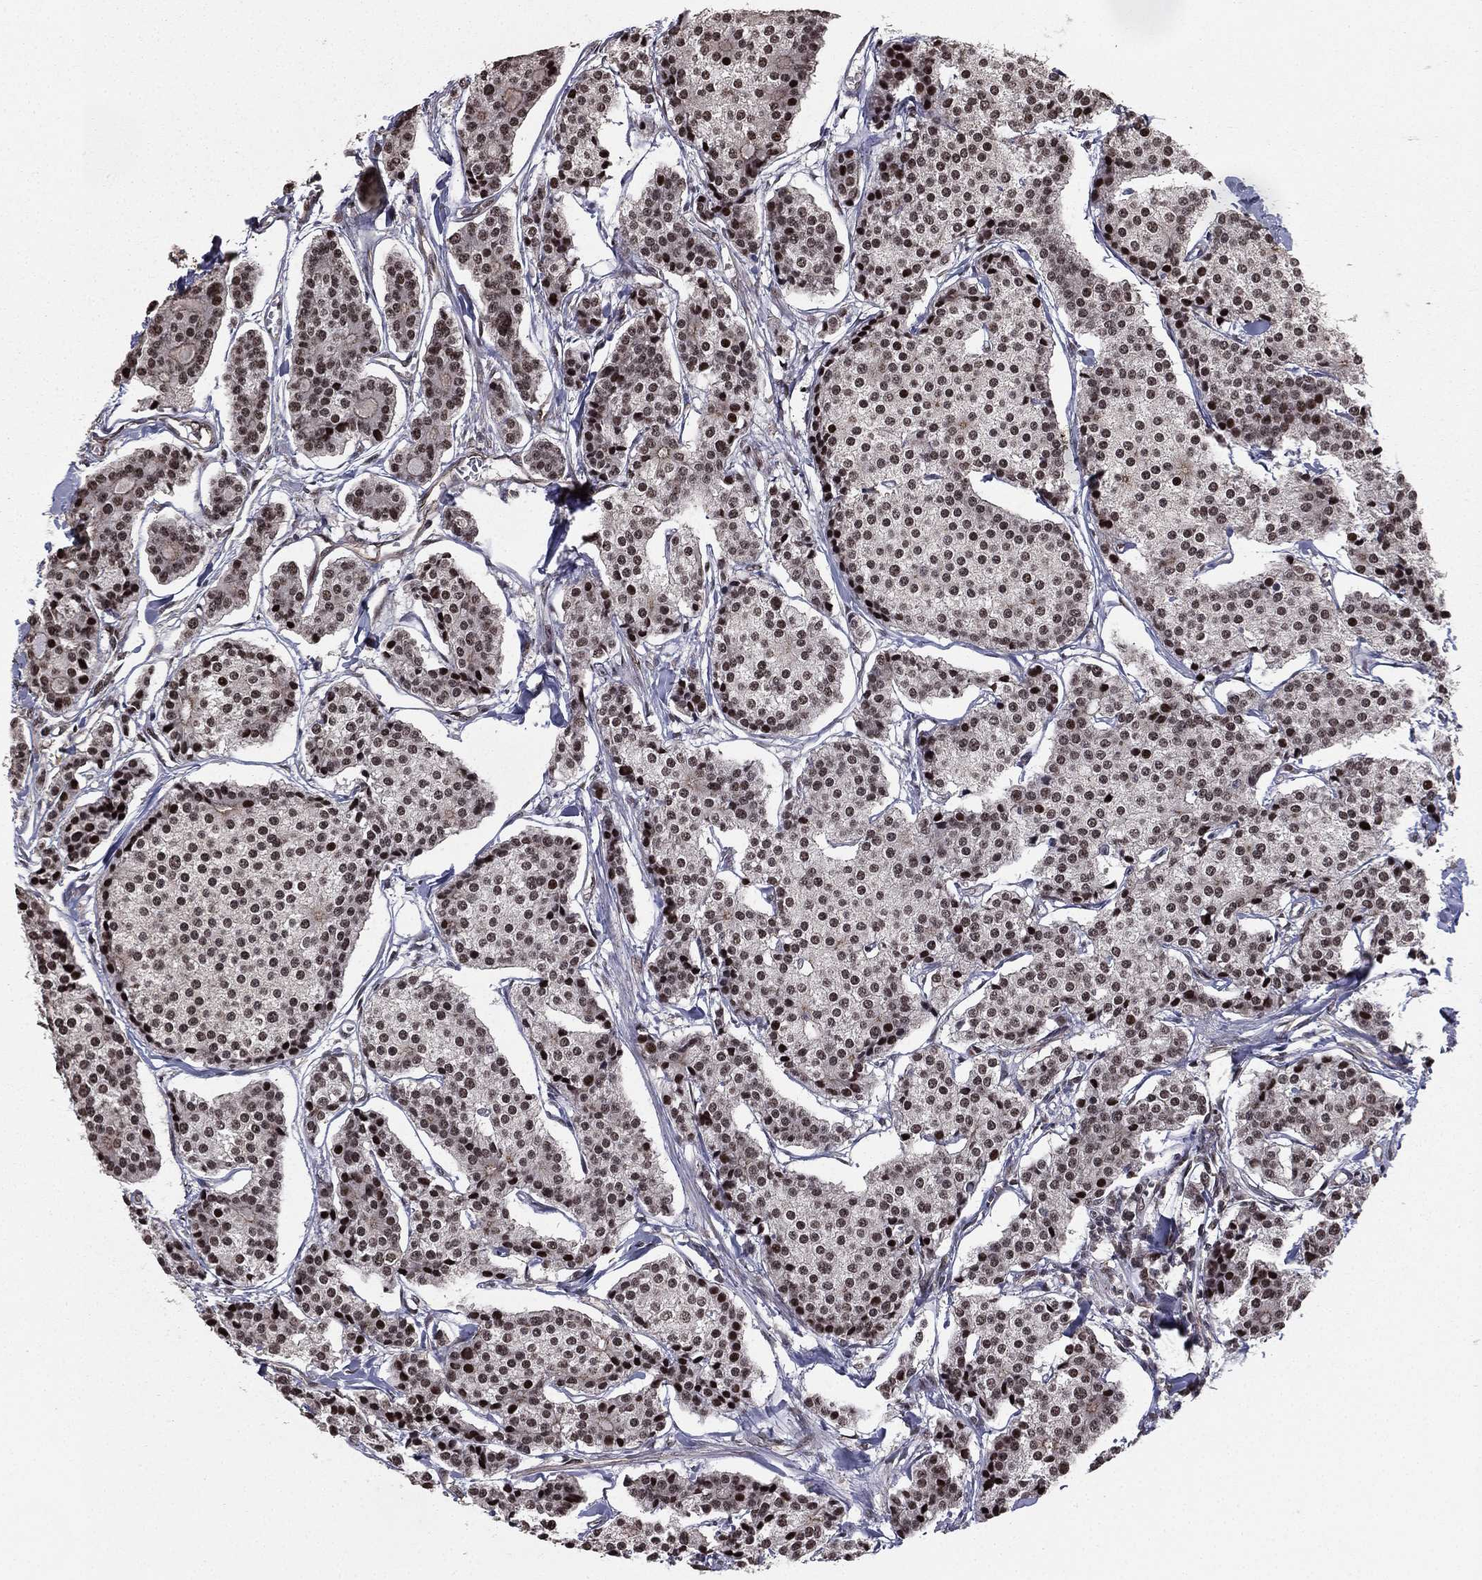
{"staining": {"intensity": "moderate", "quantity": "25%-75%", "location": "nuclear"}, "tissue": "carcinoid", "cell_type": "Tumor cells", "image_type": "cancer", "snomed": [{"axis": "morphology", "description": "Carcinoid, malignant, NOS"}, {"axis": "topography", "description": "Small intestine"}], "caption": "Carcinoid stained for a protein (brown) exhibits moderate nuclear positive positivity in approximately 25%-75% of tumor cells.", "gene": "RARB", "patient": {"sex": "female", "age": 65}}